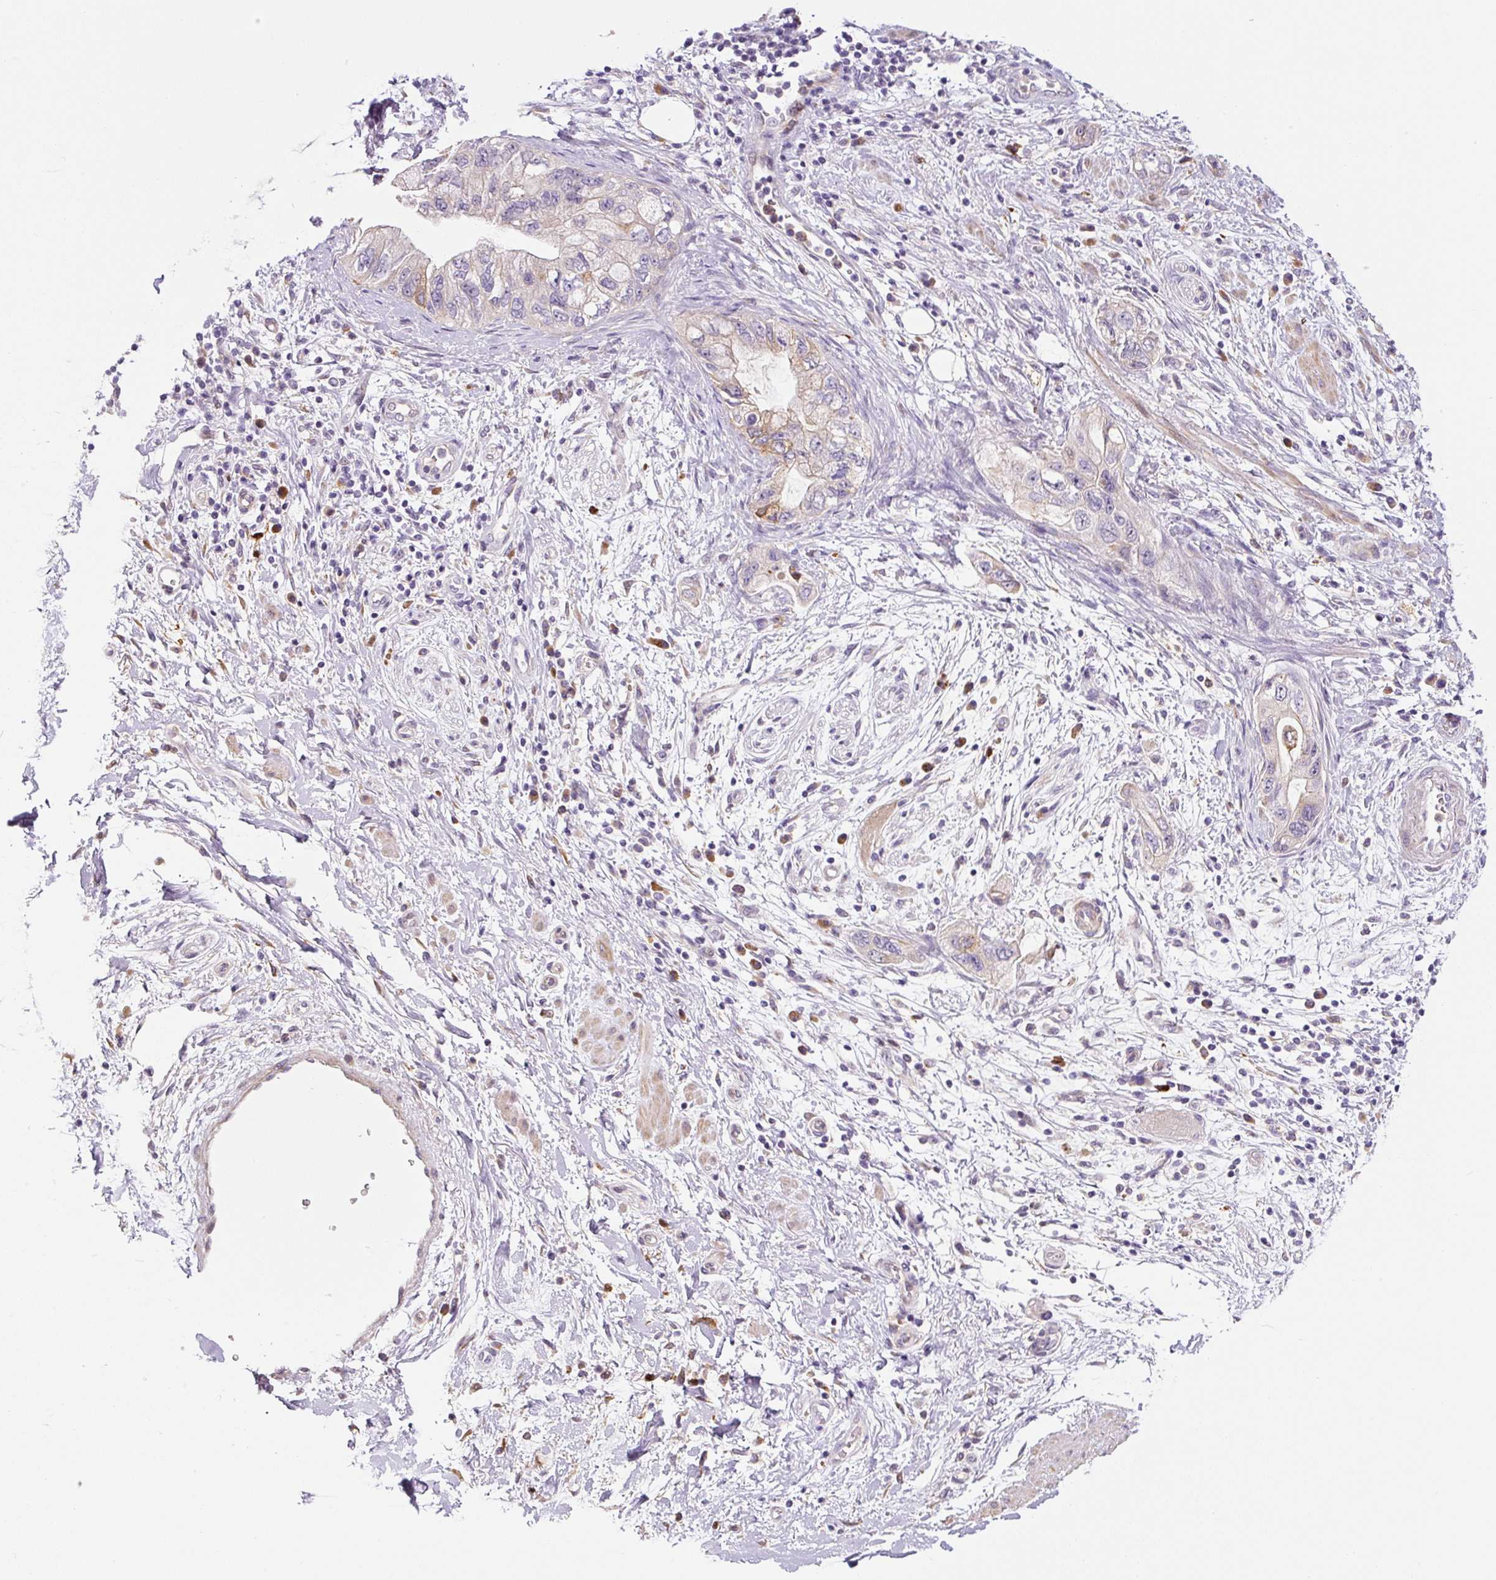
{"staining": {"intensity": "weak", "quantity": "<25%", "location": "cytoplasmic/membranous"}, "tissue": "pancreatic cancer", "cell_type": "Tumor cells", "image_type": "cancer", "snomed": [{"axis": "morphology", "description": "Adenocarcinoma, NOS"}, {"axis": "topography", "description": "Pancreas"}], "caption": "Immunohistochemical staining of adenocarcinoma (pancreatic) displays no significant staining in tumor cells.", "gene": "FUT10", "patient": {"sex": "female", "age": 73}}